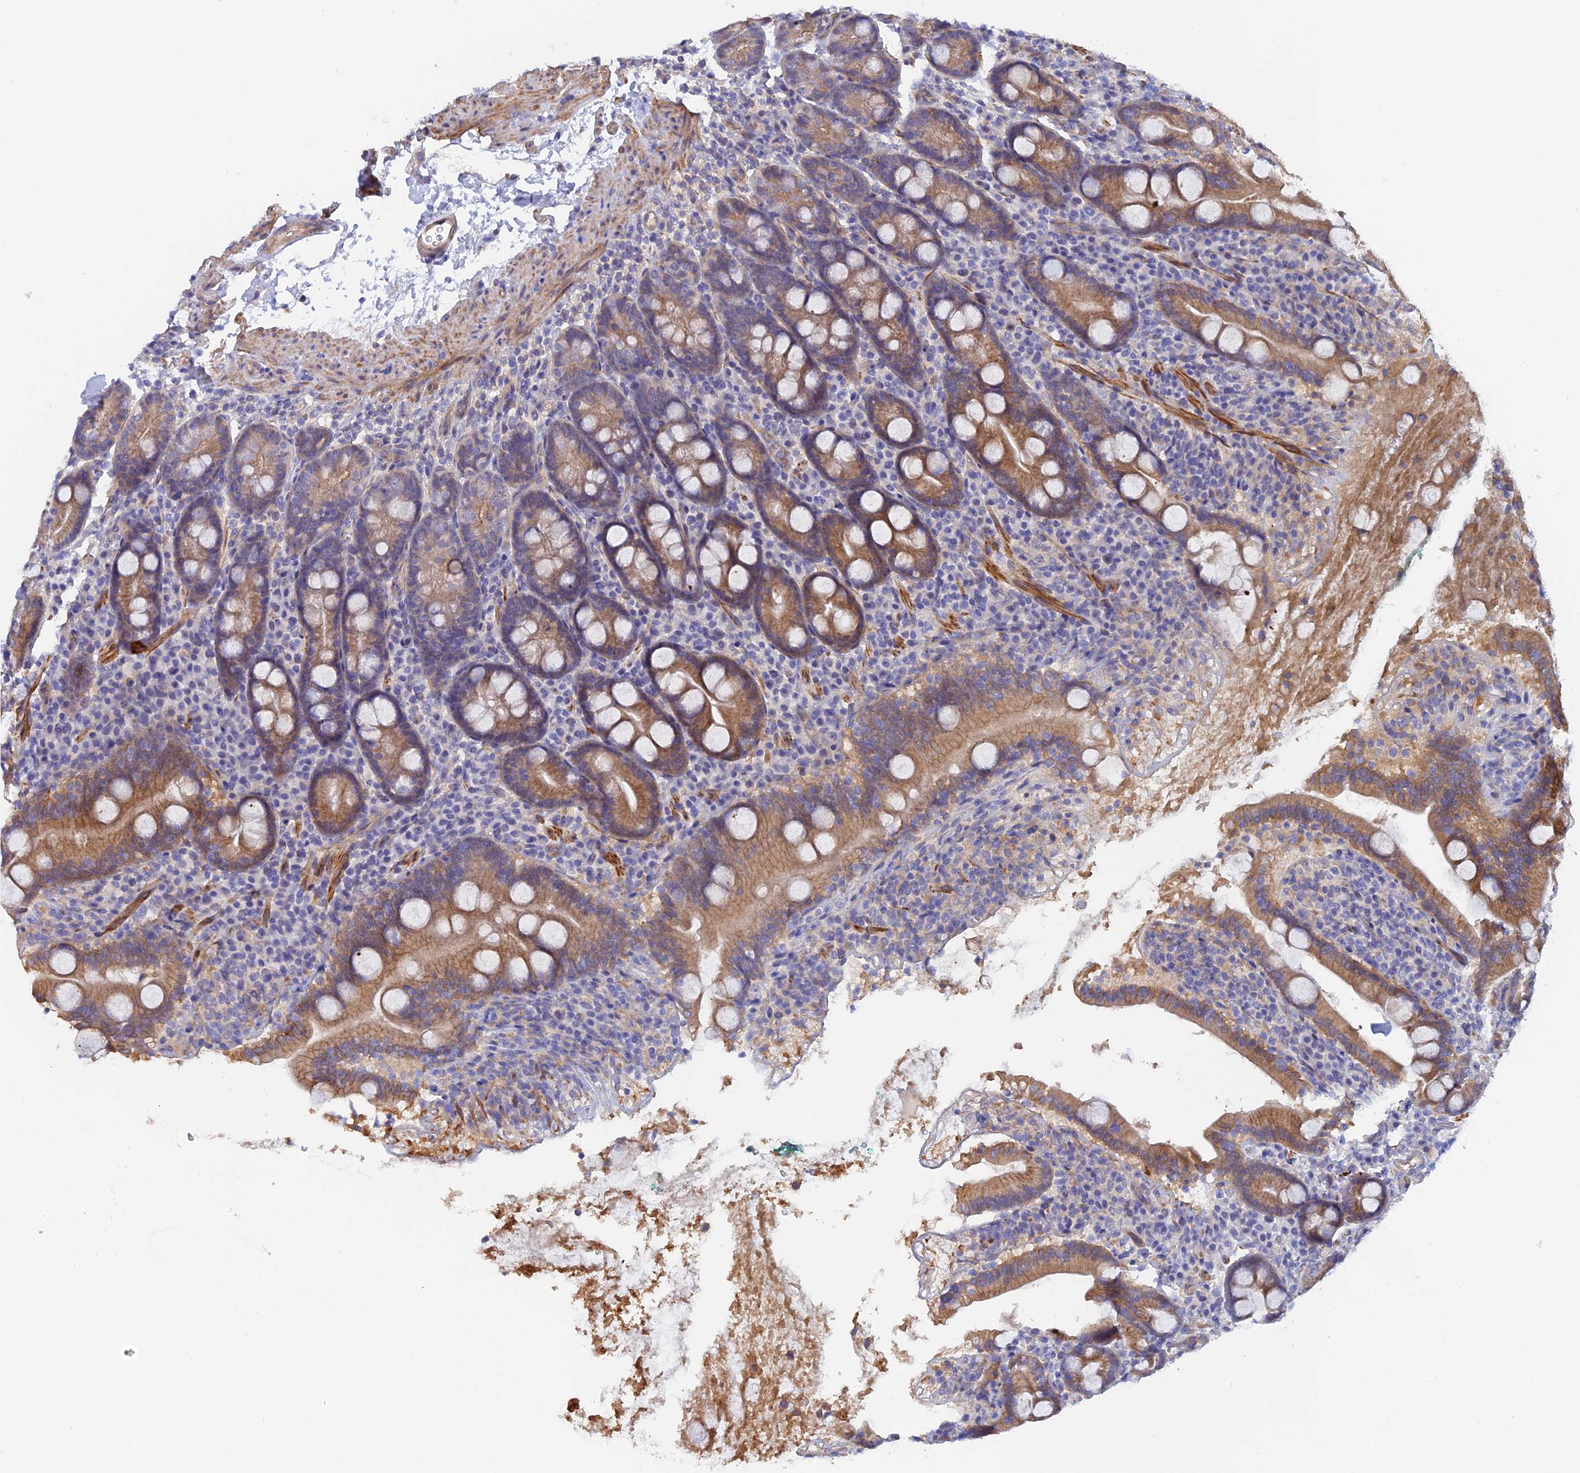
{"staining": {"intensity": "moderate", "quantity": ">75%", "location": "cytoplasmic/membranous"}, "tissue": "duodenum", "cell_type": "Glandular cells", "image_type": "normal", "snomed": [{"axis": "morphology", "description": "Normal tissue, NOS"}, {"axis": "topography", "description": "Duodenum"}], "caption": "A brown stain labels moderate cytoplasmic/membranous positivity of a protein in glandular cells of normal duodenum. (DAB (3,3'-diaminobenzidine) = brown stain, brightfield microscopy at high magnification).", "gene": "FZR1", "patient": {"sex": "male", "age": 35}}